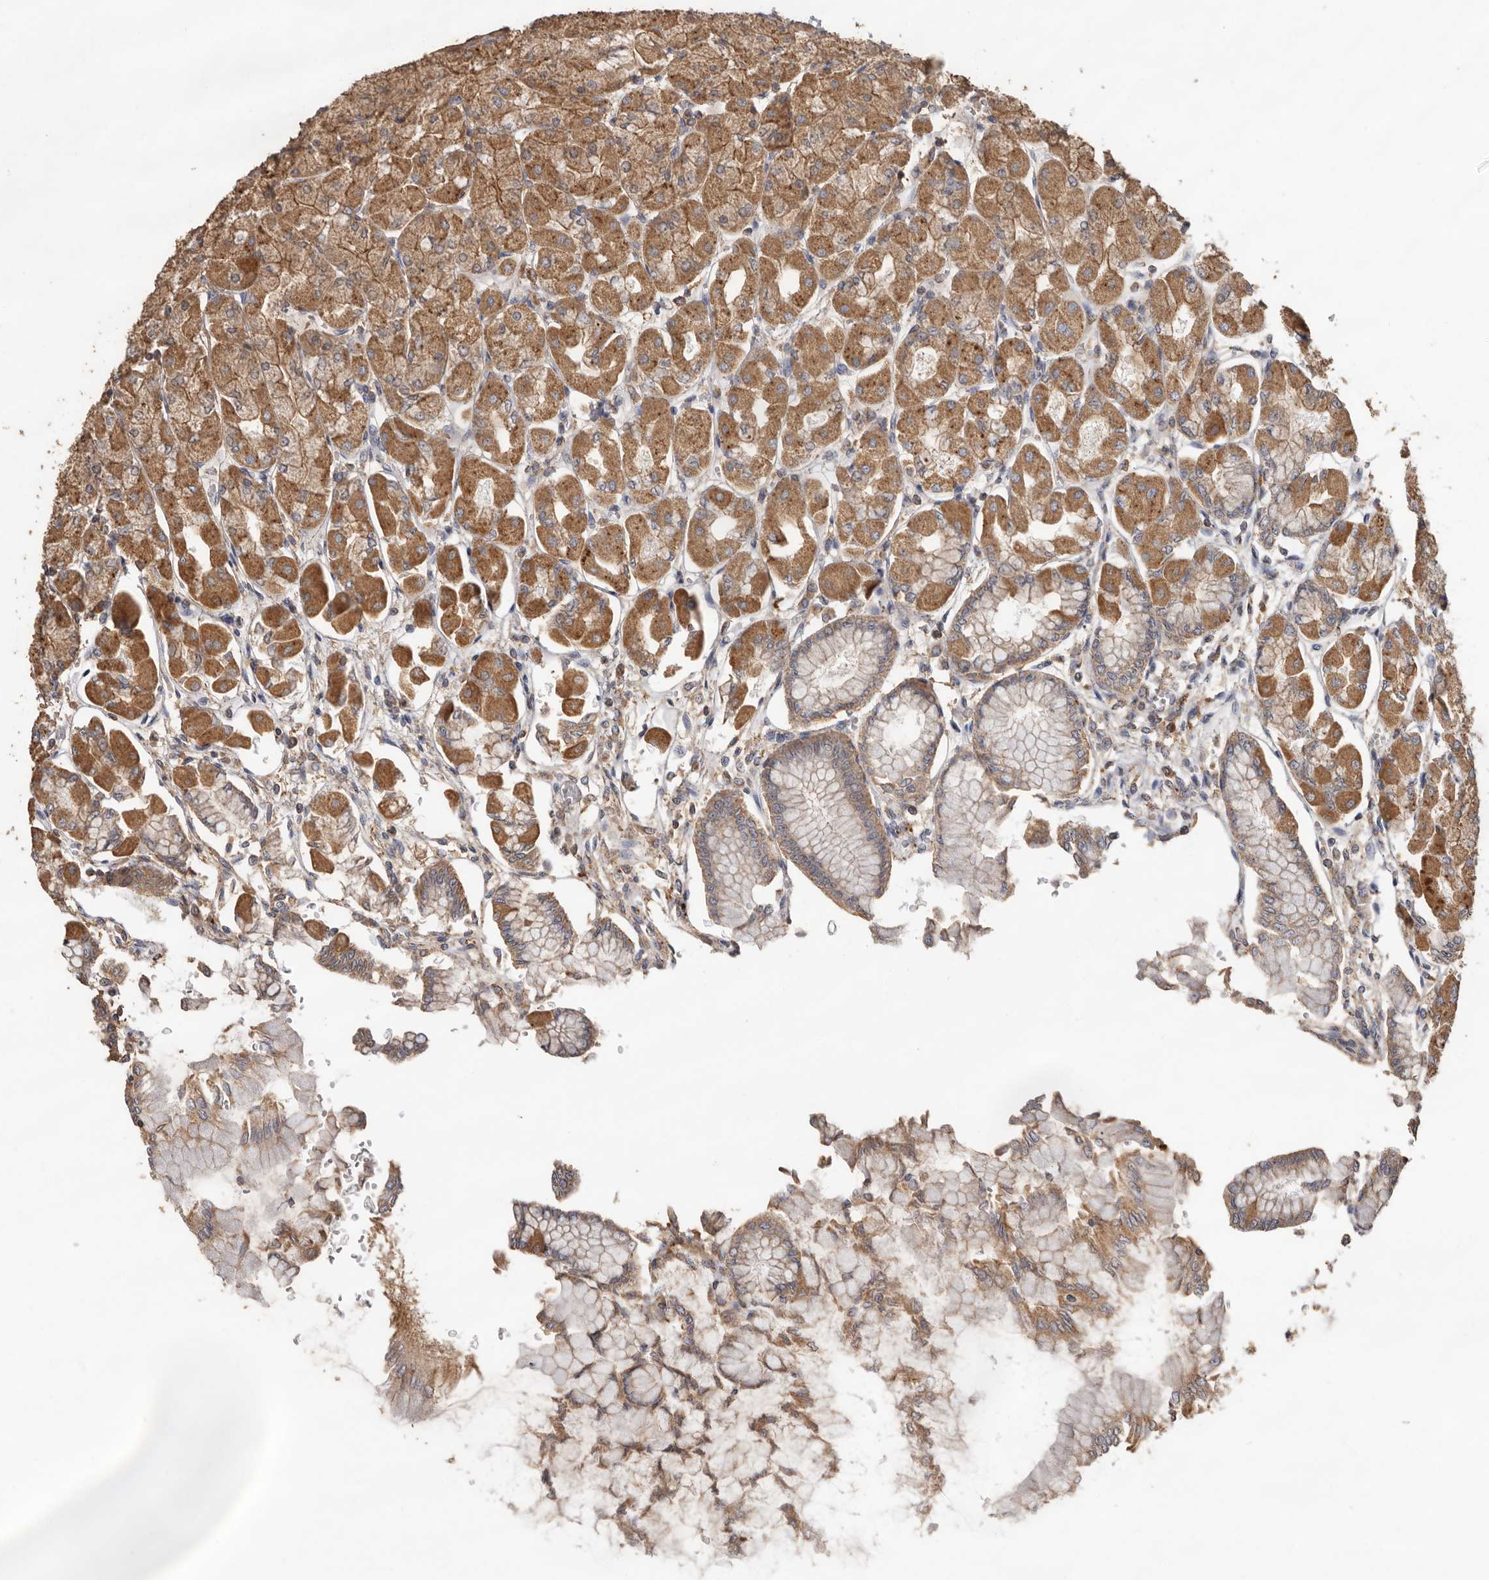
{"staining": {"intensity": "moderate", "quantity": ">75%", "location": "cytoplasmic/membranous"}, "tissue": "stomach", "cell_type": "Glandular cells", "image_type": "normal", "snomed": [{"axis": "morphology", "description": "Normal tissue, NOS"}, {"axis": "topography", "description": "Stomach, upper"}], "caption": "Stomach stained for a protein shows moderate cytoplasmic/membranous positivity in glandular cells. (Brightfield microscopy of DAB IHC at high magnification).", "gene": "RWDD1", "patient": {"sex": "female", "age": 56}}